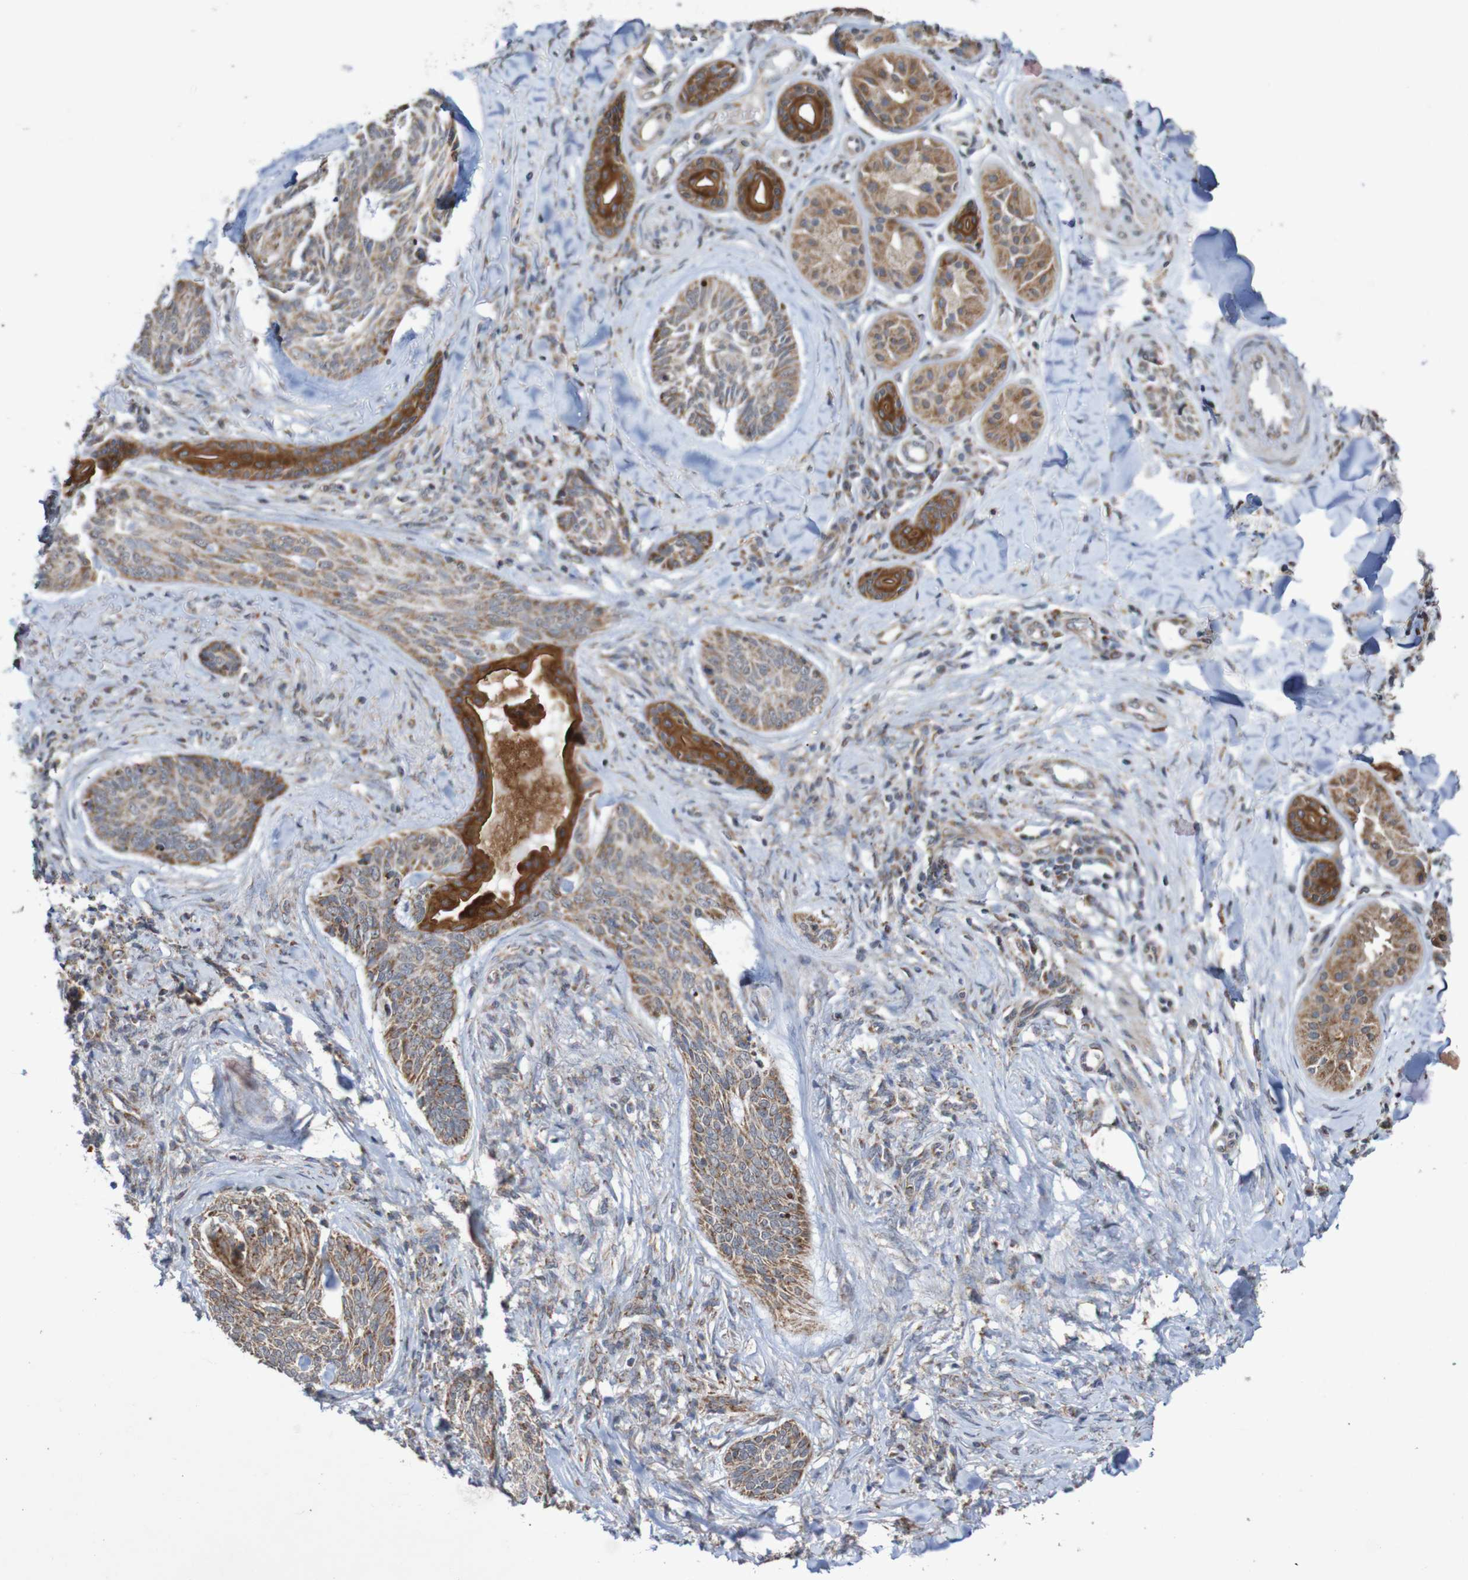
{"staining": {"intensity": "moderate", "quantity": ">75%", "location": "cytoplasmic/membranous"}, "tissue": "skin cancer", "cell_type": "Tumor cells", "image_type": "cancer", "snomed": [{"axis": "morphology", "description": "Basal cell carcinoma"}, {"axis": "topography", "description": "Skin"}], "caption": "Protein staining reveals moderate cytoplasmic/membranous positivity in approximately >75% of tumor cells in basal cell carcinoma (skin).", "gene": "DVL1", "patient": {"sex": "male", "age": 43}}